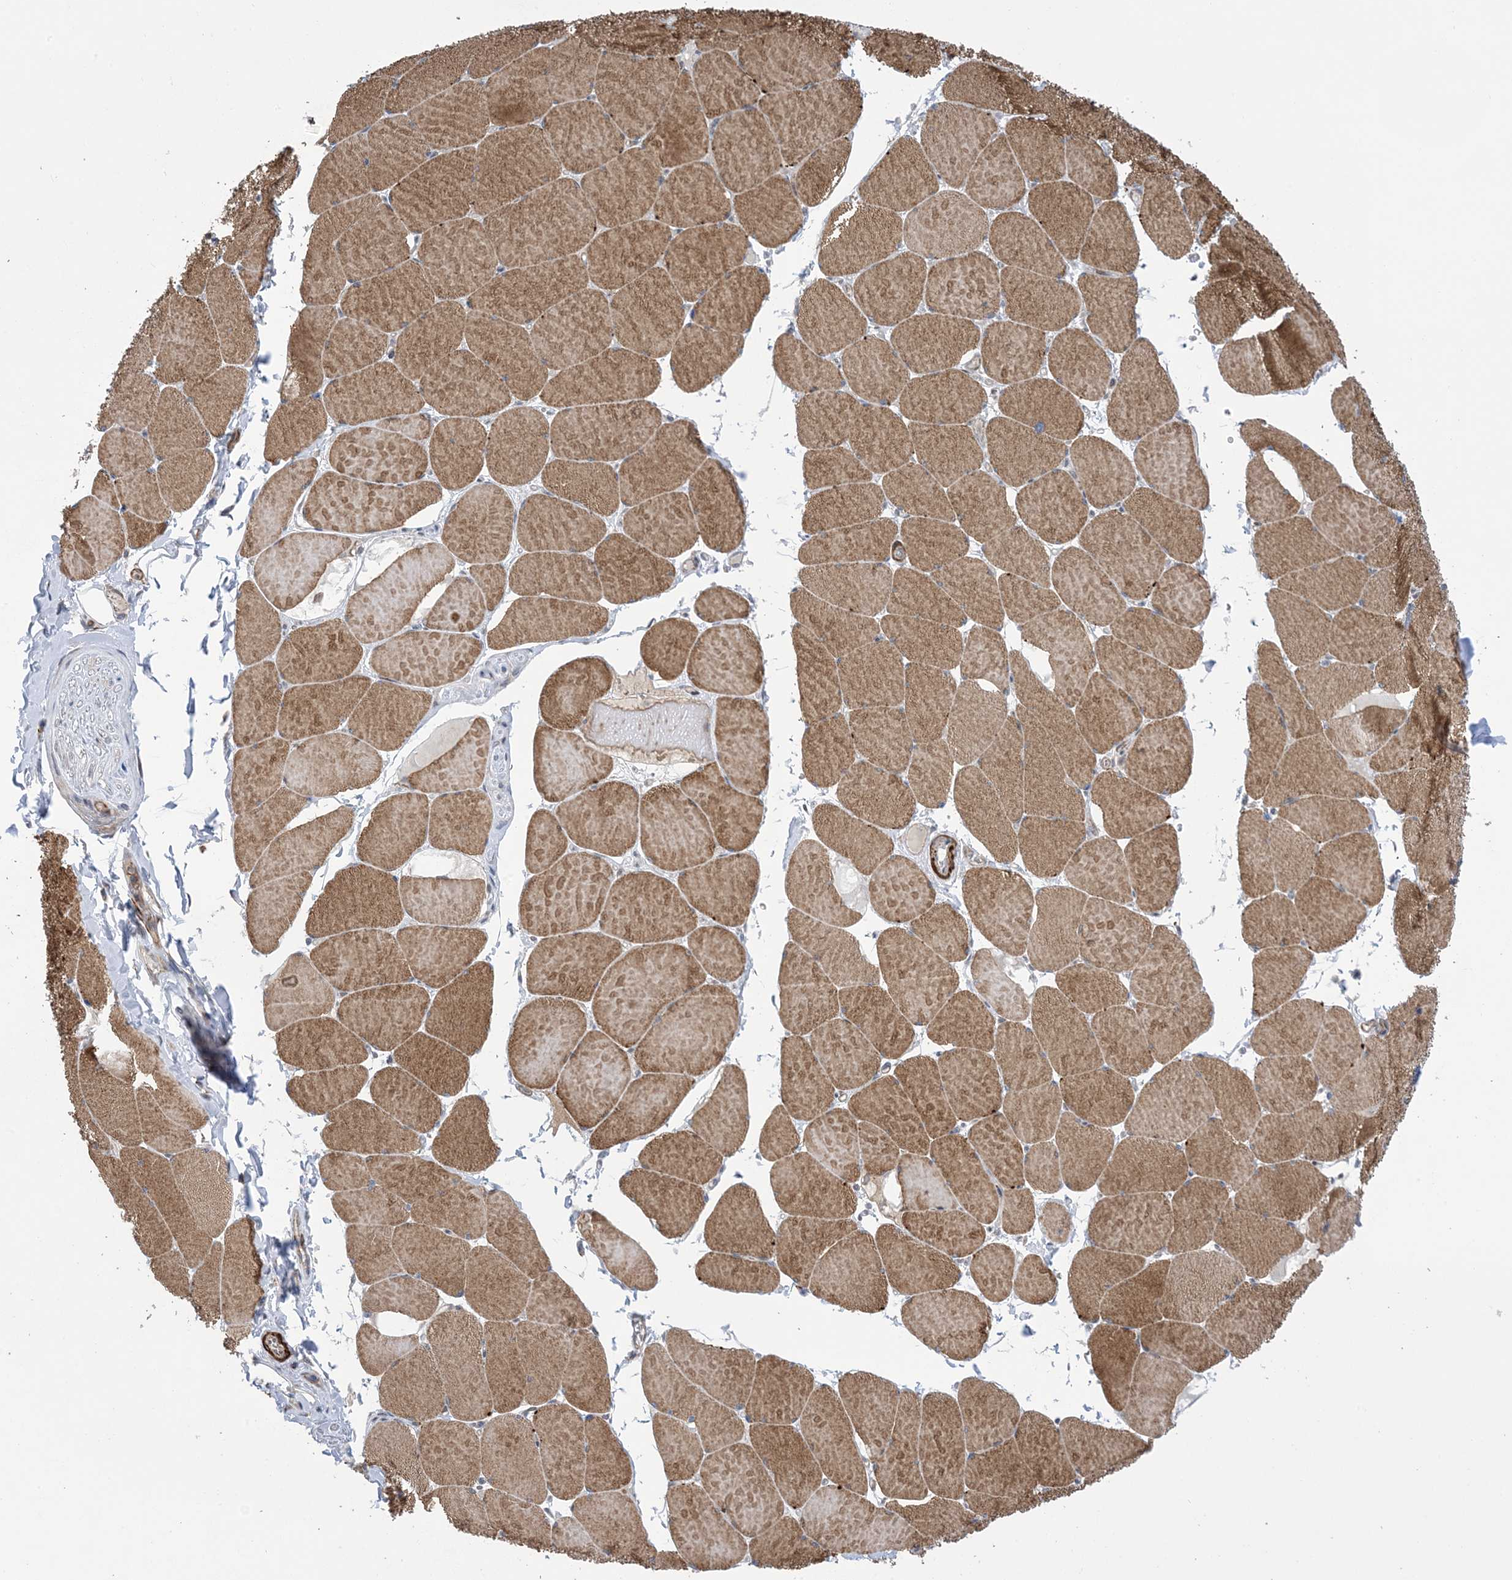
{"staining": {"intensity": "strong", "quantity": "25%-75%", "location": "cytoplasmic/membranous"}, "tissue": "skeletal muscle", "cell_type": "Myocytes", "image_type": "normal", "snomed": [{"axis": "morphology", "description": "Normal tissue, NOS"}, {"axis": "topography", "description": "Skeletal muscle"}, {"axis": "topography", "description": "Head-Neck"}], "caption": "Immunohistochemistry of normal skeletal muscle reveals high levels of strong cytoplasmic/membranous staining in approximately 25%-75% of myocytes.", "gene": "ZNF8", "patient": {"sex": "male", "age": 66}}